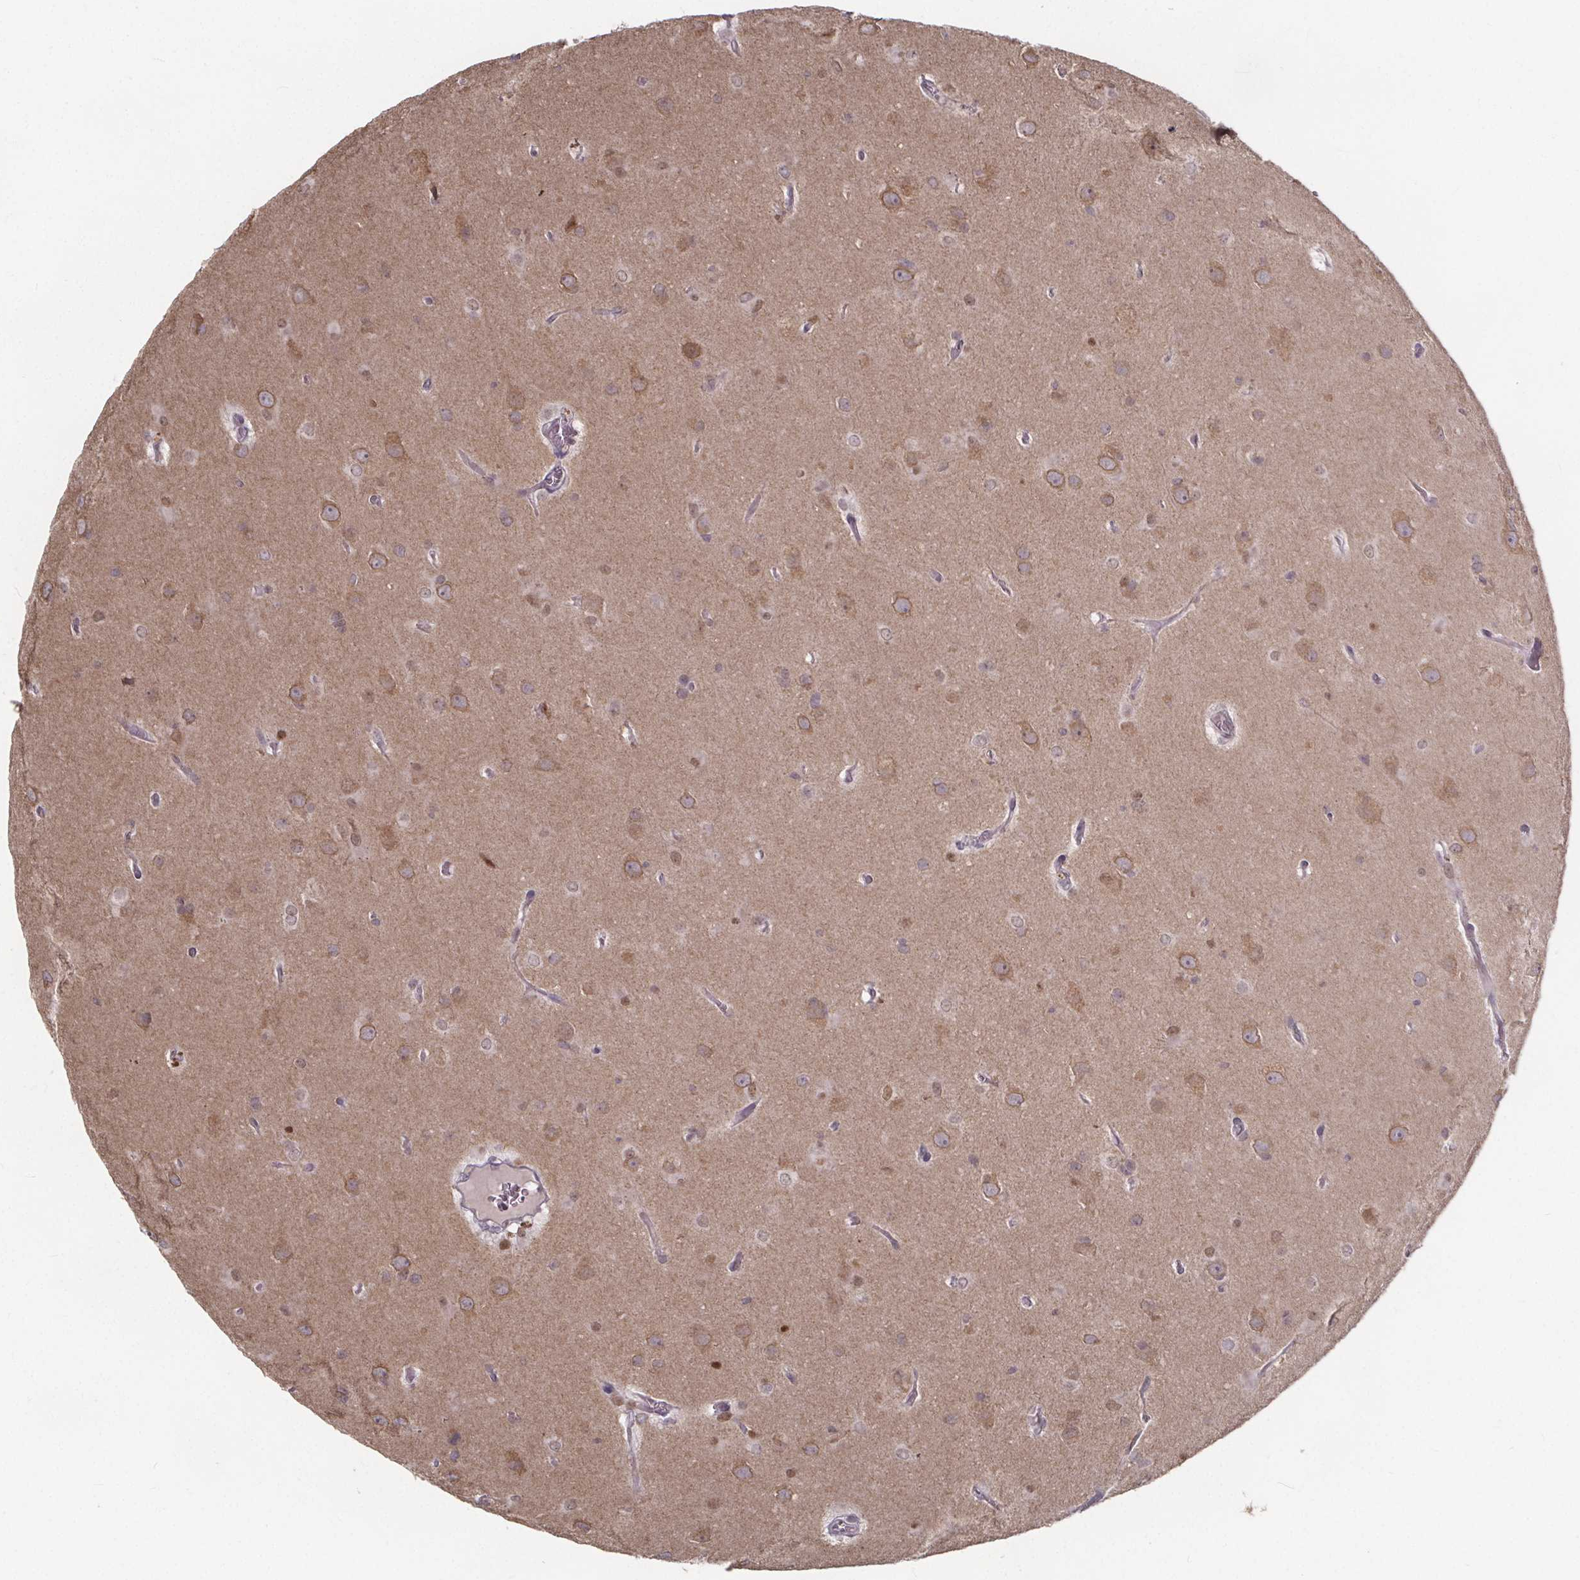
{"staining": {"intensity": "negative", "quantity": "none", "location": "none"}, "tissue": "glioma", "cell_type": "Tumor cells", "image_type": "cancer", "snomed": [{"axis": "morphology", "description": "Glioma, malignant, Low grade"}, {"axis": "topography", "description": "Brain"}], "caption": "The photomicrograph reveals no staining of tumor cells in glioma.", "gene": "FAM181B", "patient": {"sex": "male", "age": 58}}